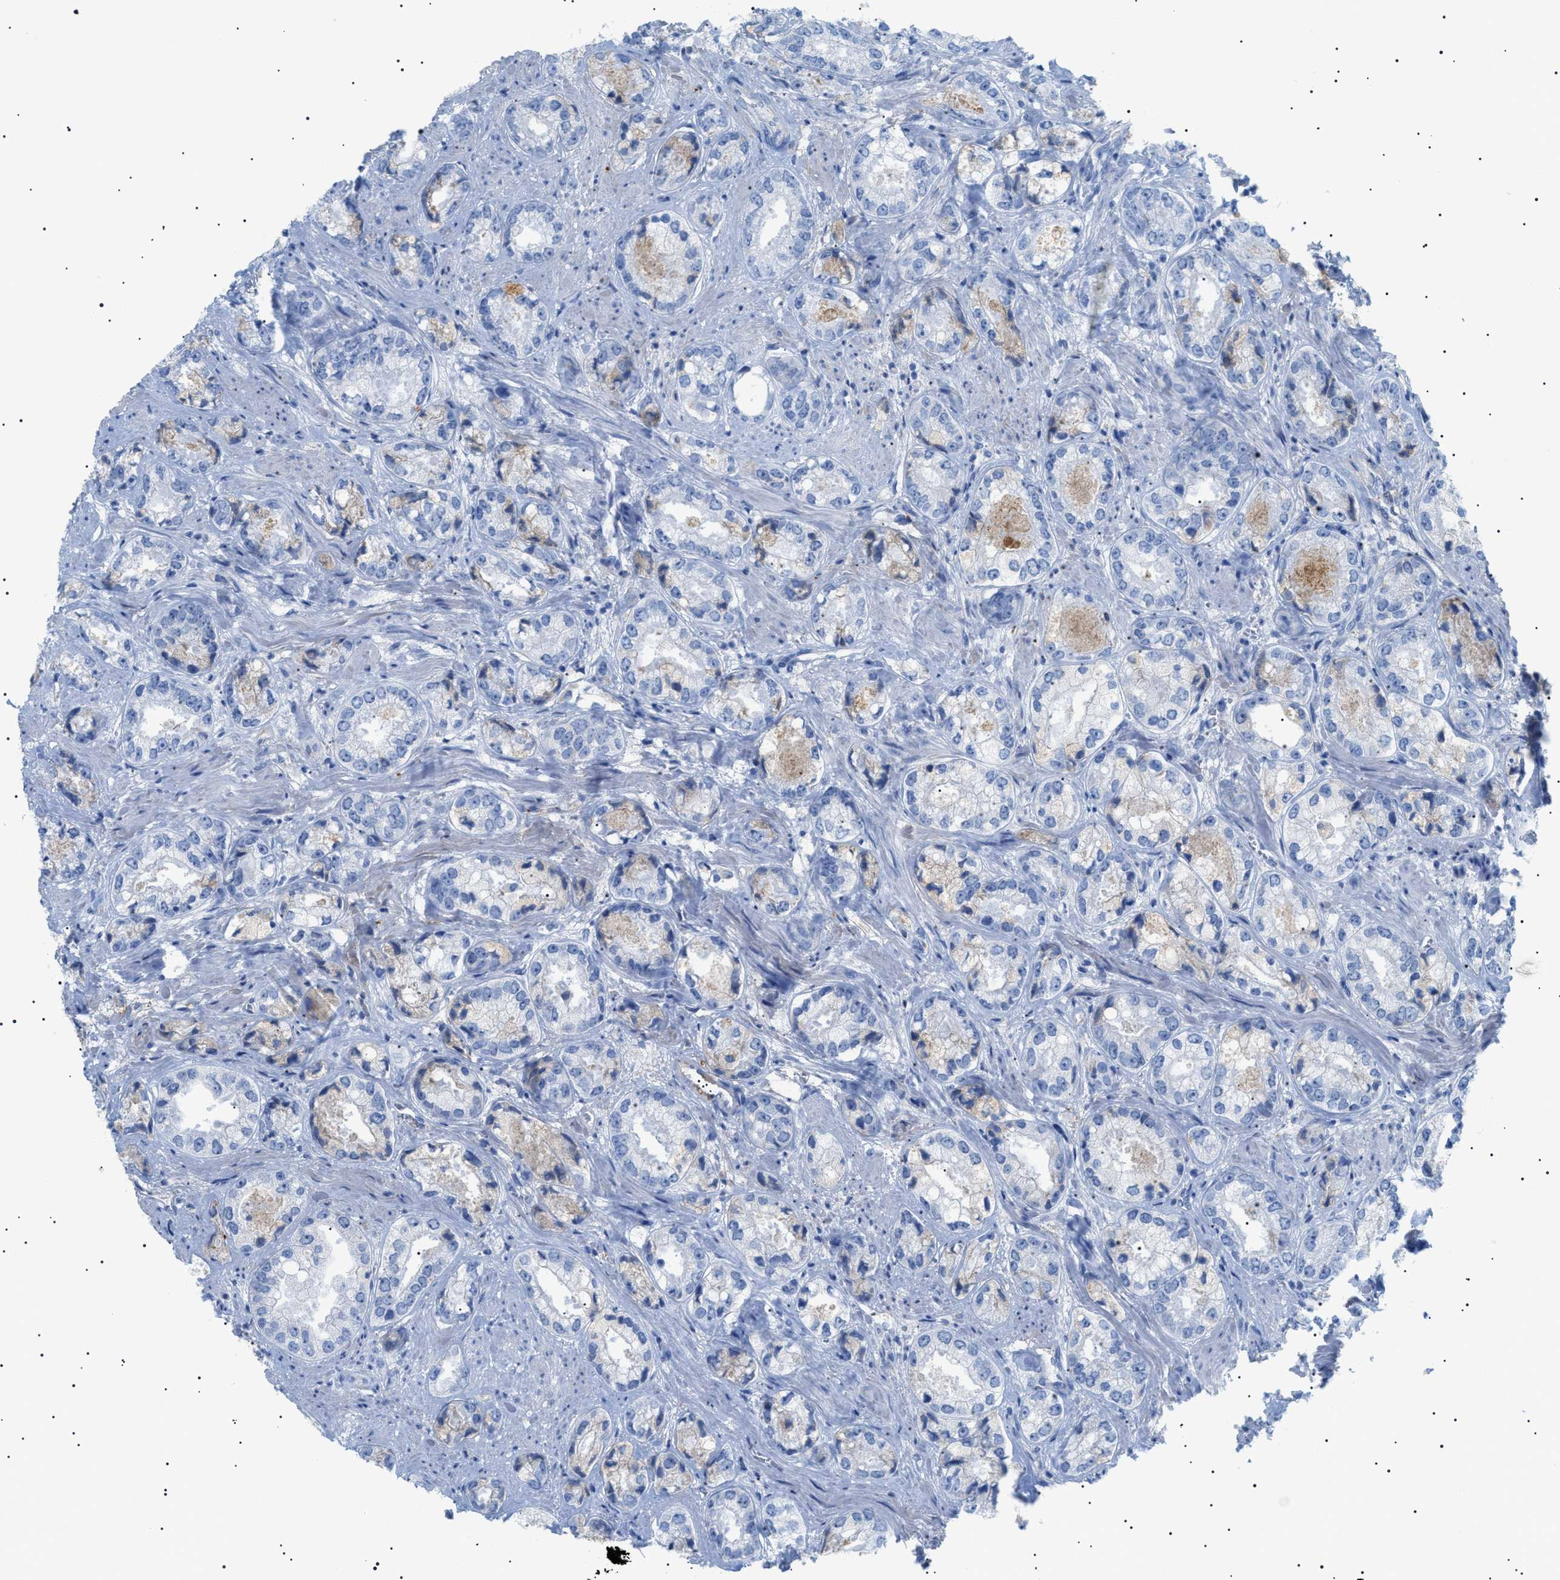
{"staining": {"intensity": "negative", "quantity": "none", "location": "none"}, "tissue": "prostate cancer", "cell_type": "Tumor cells", "image_type": "cancer", "snomed": [{"axis": "morphology", "description": "Adenocarcinoma, High grade"}, {"axis": "topography", "description": "Prostate"}], "caption": "An image of human prostate high-grade adenocarcinoma is negative for staining in tumor cells.", "gene": "LPA", "patient": {"sex": "male", "age": 61}}